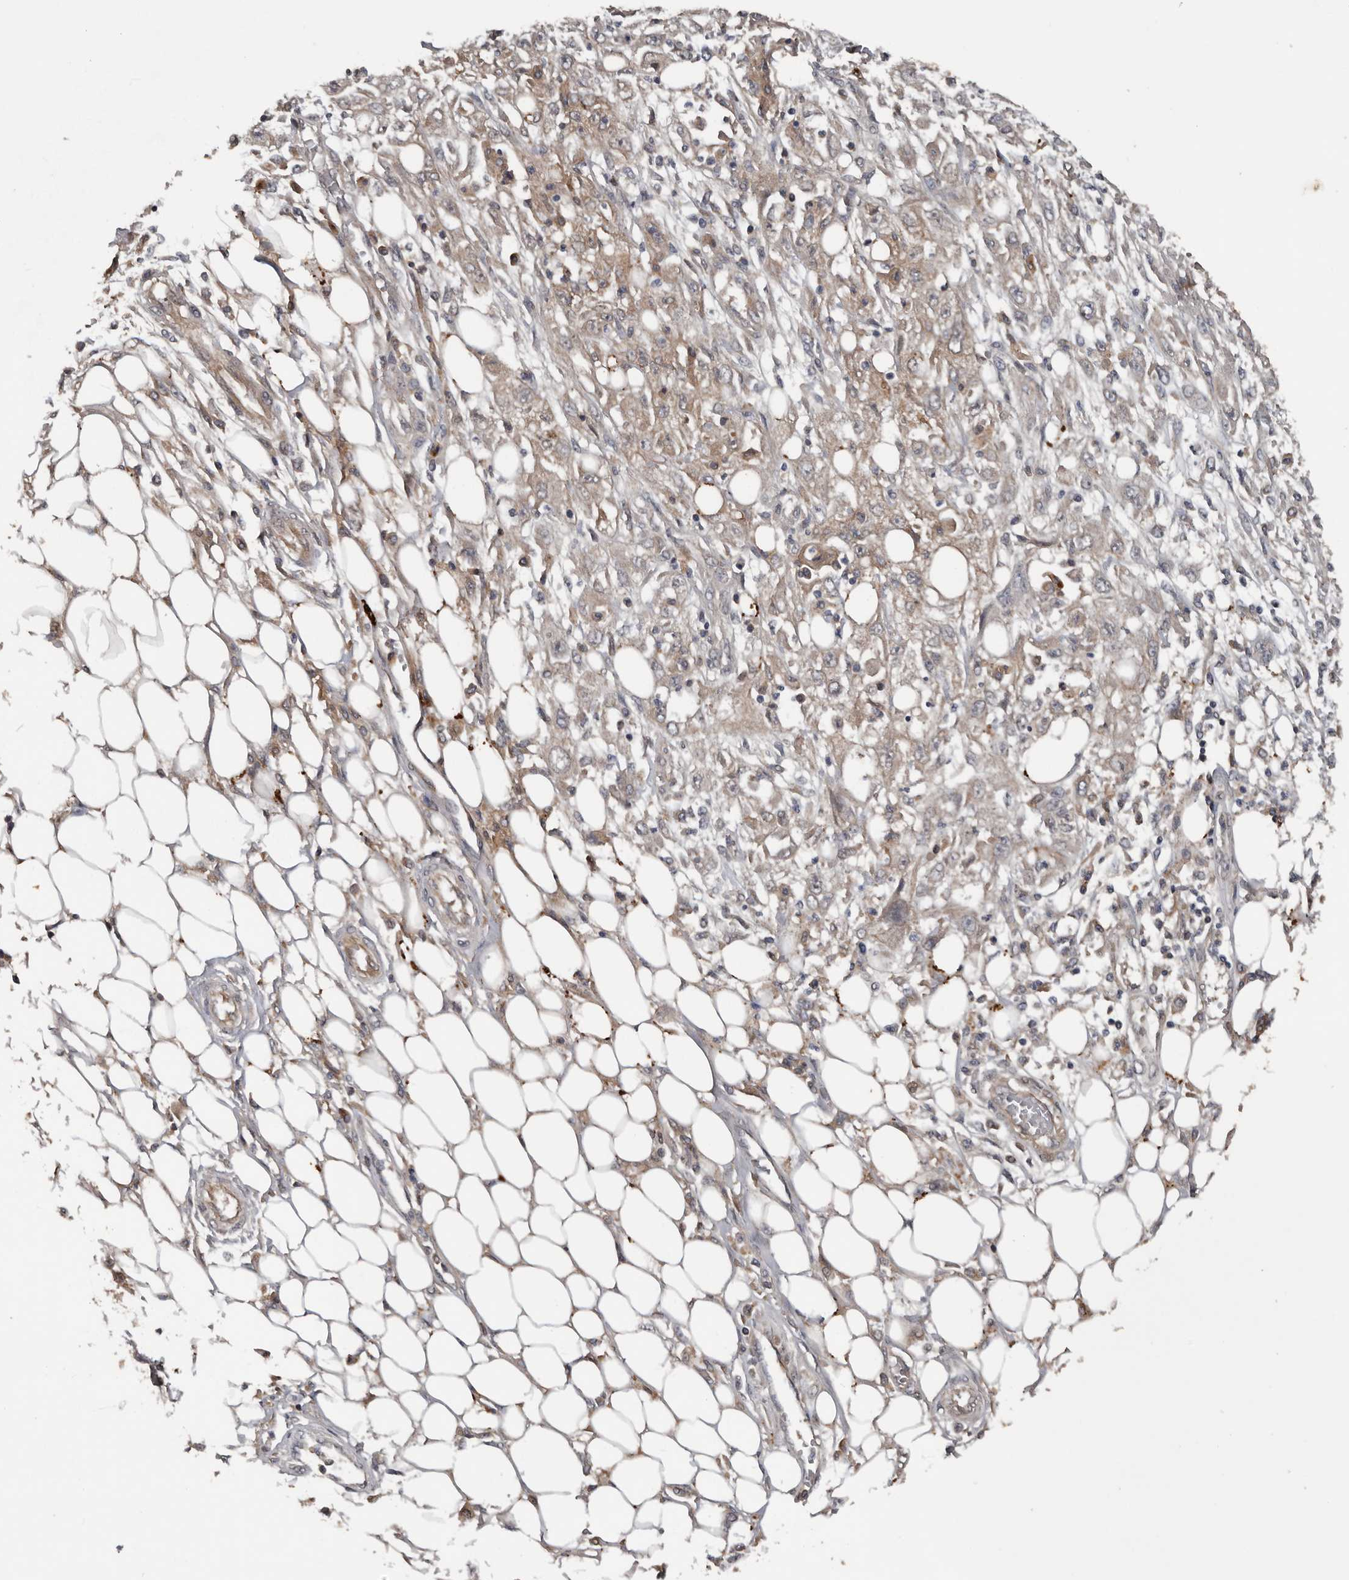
{"staining": {"intensity": "weak", "quantity": "25%-75%", "location": "cytoplasmic/membranous"}, "tissue": "skin cancer", "cell_type": "Tumor cells", "image_type": "cancer", "snomed": [{"axis": "morphology", "description": "Squamous cell carcinoma, NOS"}, {"axis": "morphology", "description": "Squamous cell carcinoma, metastatic, NOS"}, {"axis": "topography", "description": "Skin"}, {"axis": "topography", "description": "Lymph node"}], "caption": "This image reveals immunohistochemistry staining of skin metastatic squamous cell carcinoma, with low weak cytoplasmic/membranous expression in about 25%-75% of tumor cells.", "gene": "DNAJB4", "patient": {"sex": "male", "age": 75}}